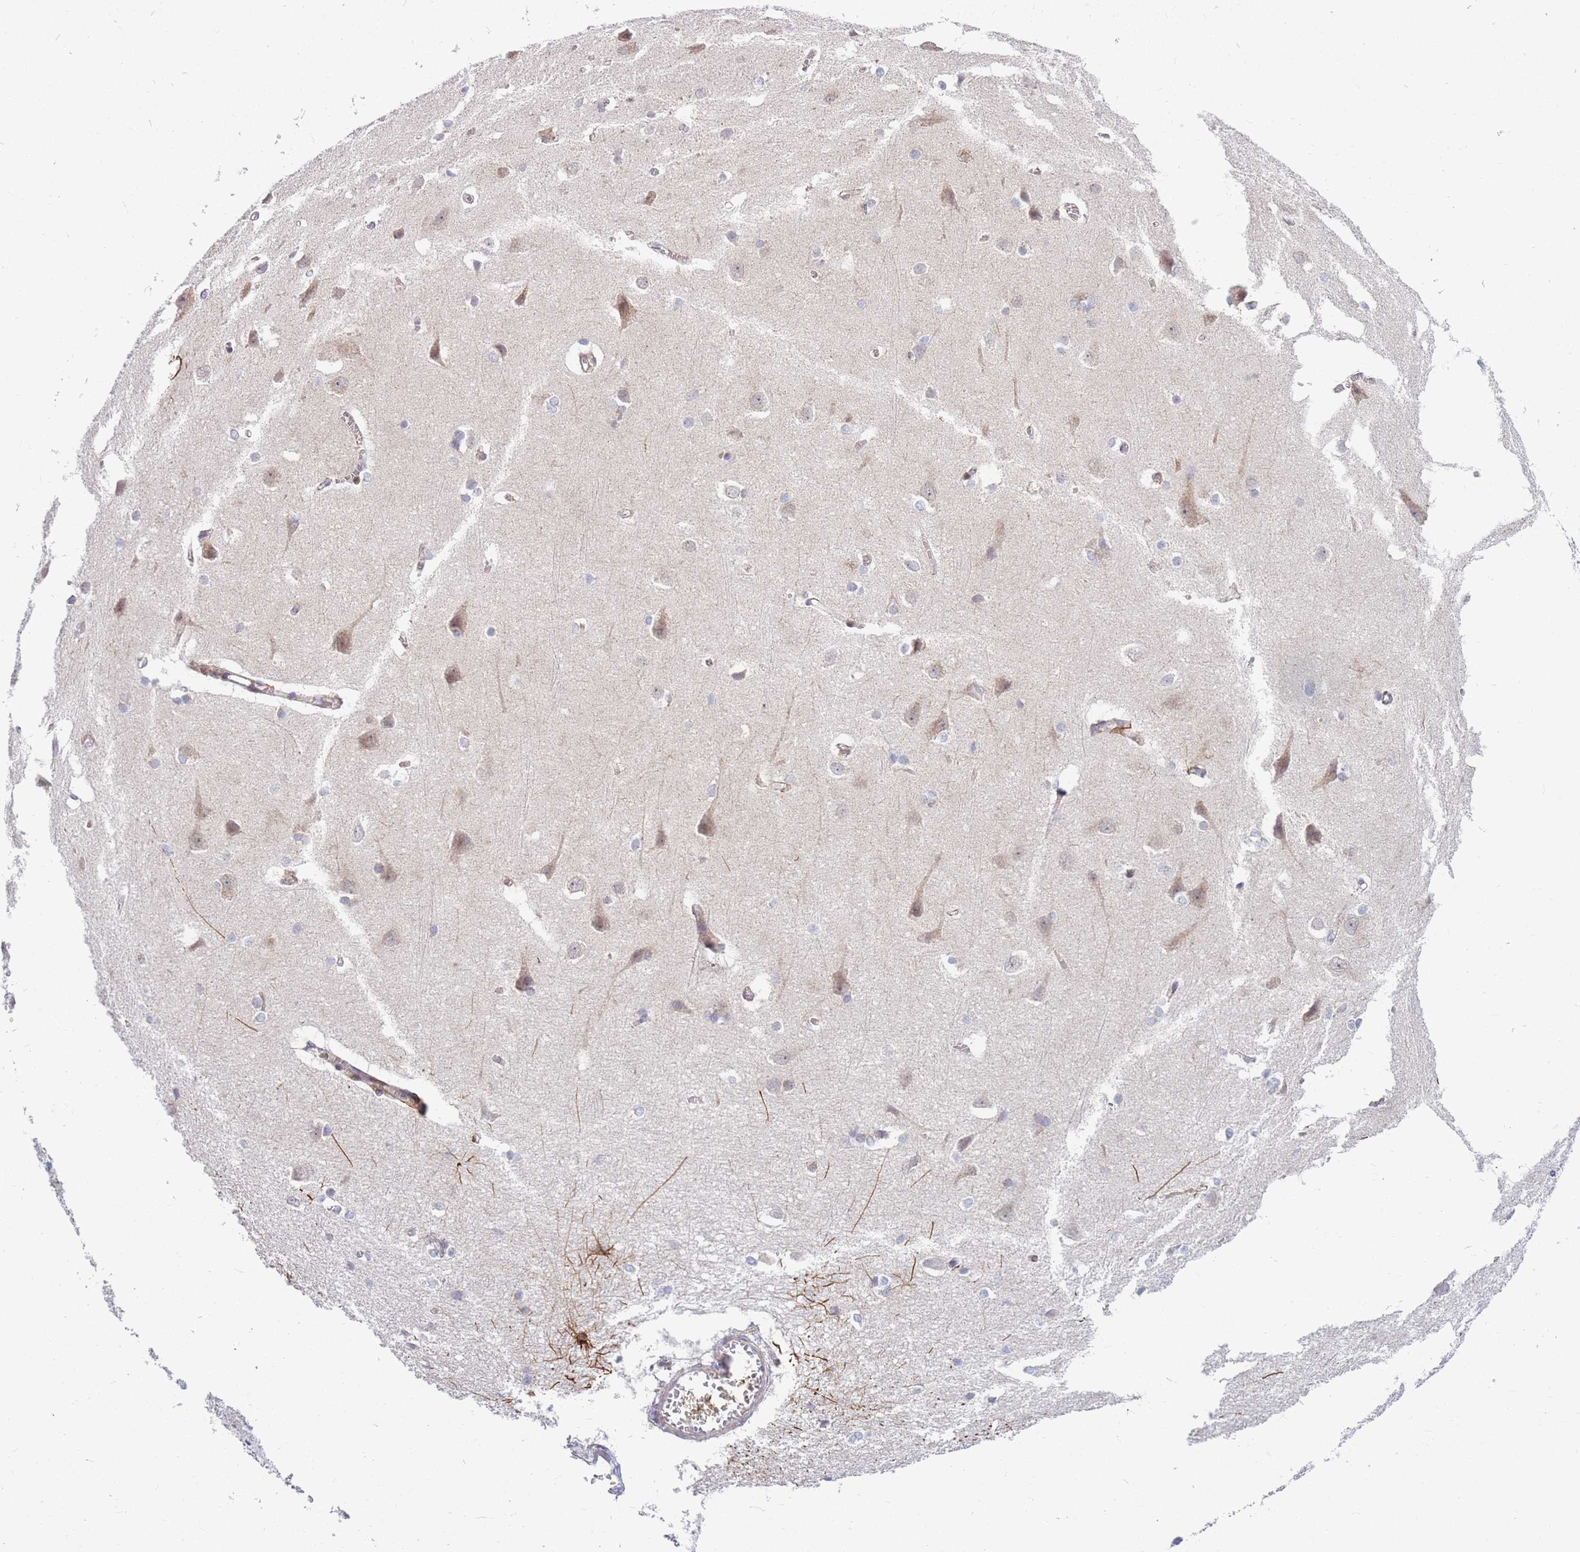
{"staining": {"intensity": "weak", "quantity": "25%-75%", "location": "cytoplasmic/membranous"}, "tissue": "cerebral cortex", "cell_type": "Endothelial cells", "image_type": "normal", "snomed": [{"axis": "morphology", "description": "Normal tissue, NOS"}, {"axis": "topography", "description": "Cerebral cortex"}], "caption": "Approximately 25%-75% of endothelial cells in unremarkable human cerebral cortex exhibit weak cytoplasmic/membranous protein expression as visualized by brown immunohistochemical staining.", "gene": "HSPE1", "patient": {"sex": "male", "age": 37}}